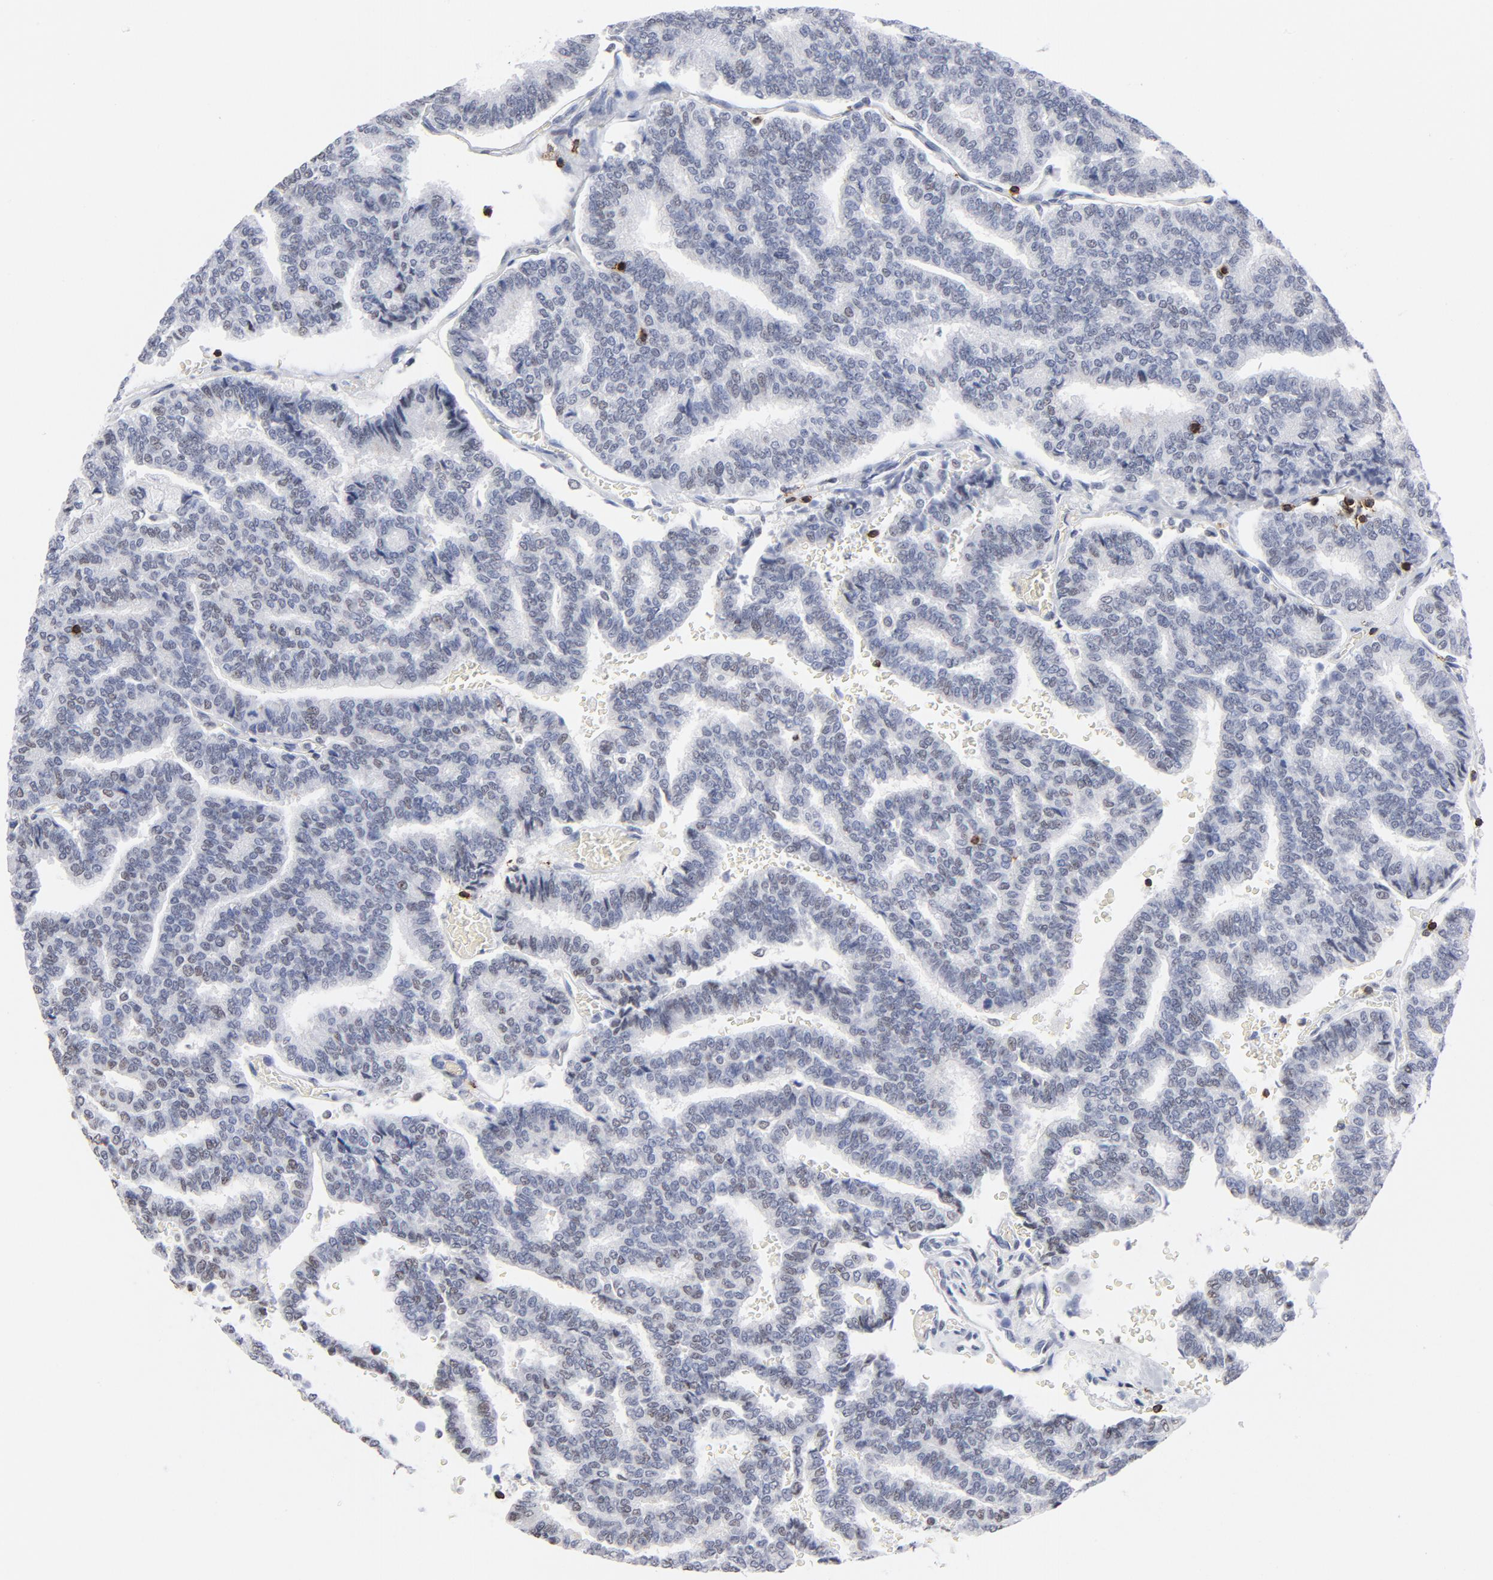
{"staining": {"intensity": "weak", "quantity": "<25%", "location": "nuclear"}, "tissue": "thyroid cancer", "cell_type": "Tumor cells", "image_type": "cancer", "snomed": [{"axis": "morphology", "description": "Papillary adenocarcinoma, NOS"}, {"axis": "topography", "description": "Thyroid gland"}], "caption": "DAB (3,3'-diaminobenzidine) immunohistochemical staining of thyroid cancer (papillary adenocarcinoma) demonstrates no significant positivity in tumor cells. (Stains: DAB immunohistochemistry with hematoxylin counter stain, Microscopy: brightfield microscopy at high magnification).", "gene": "CD2", "patient": {"sex": "female", "age": 35}}